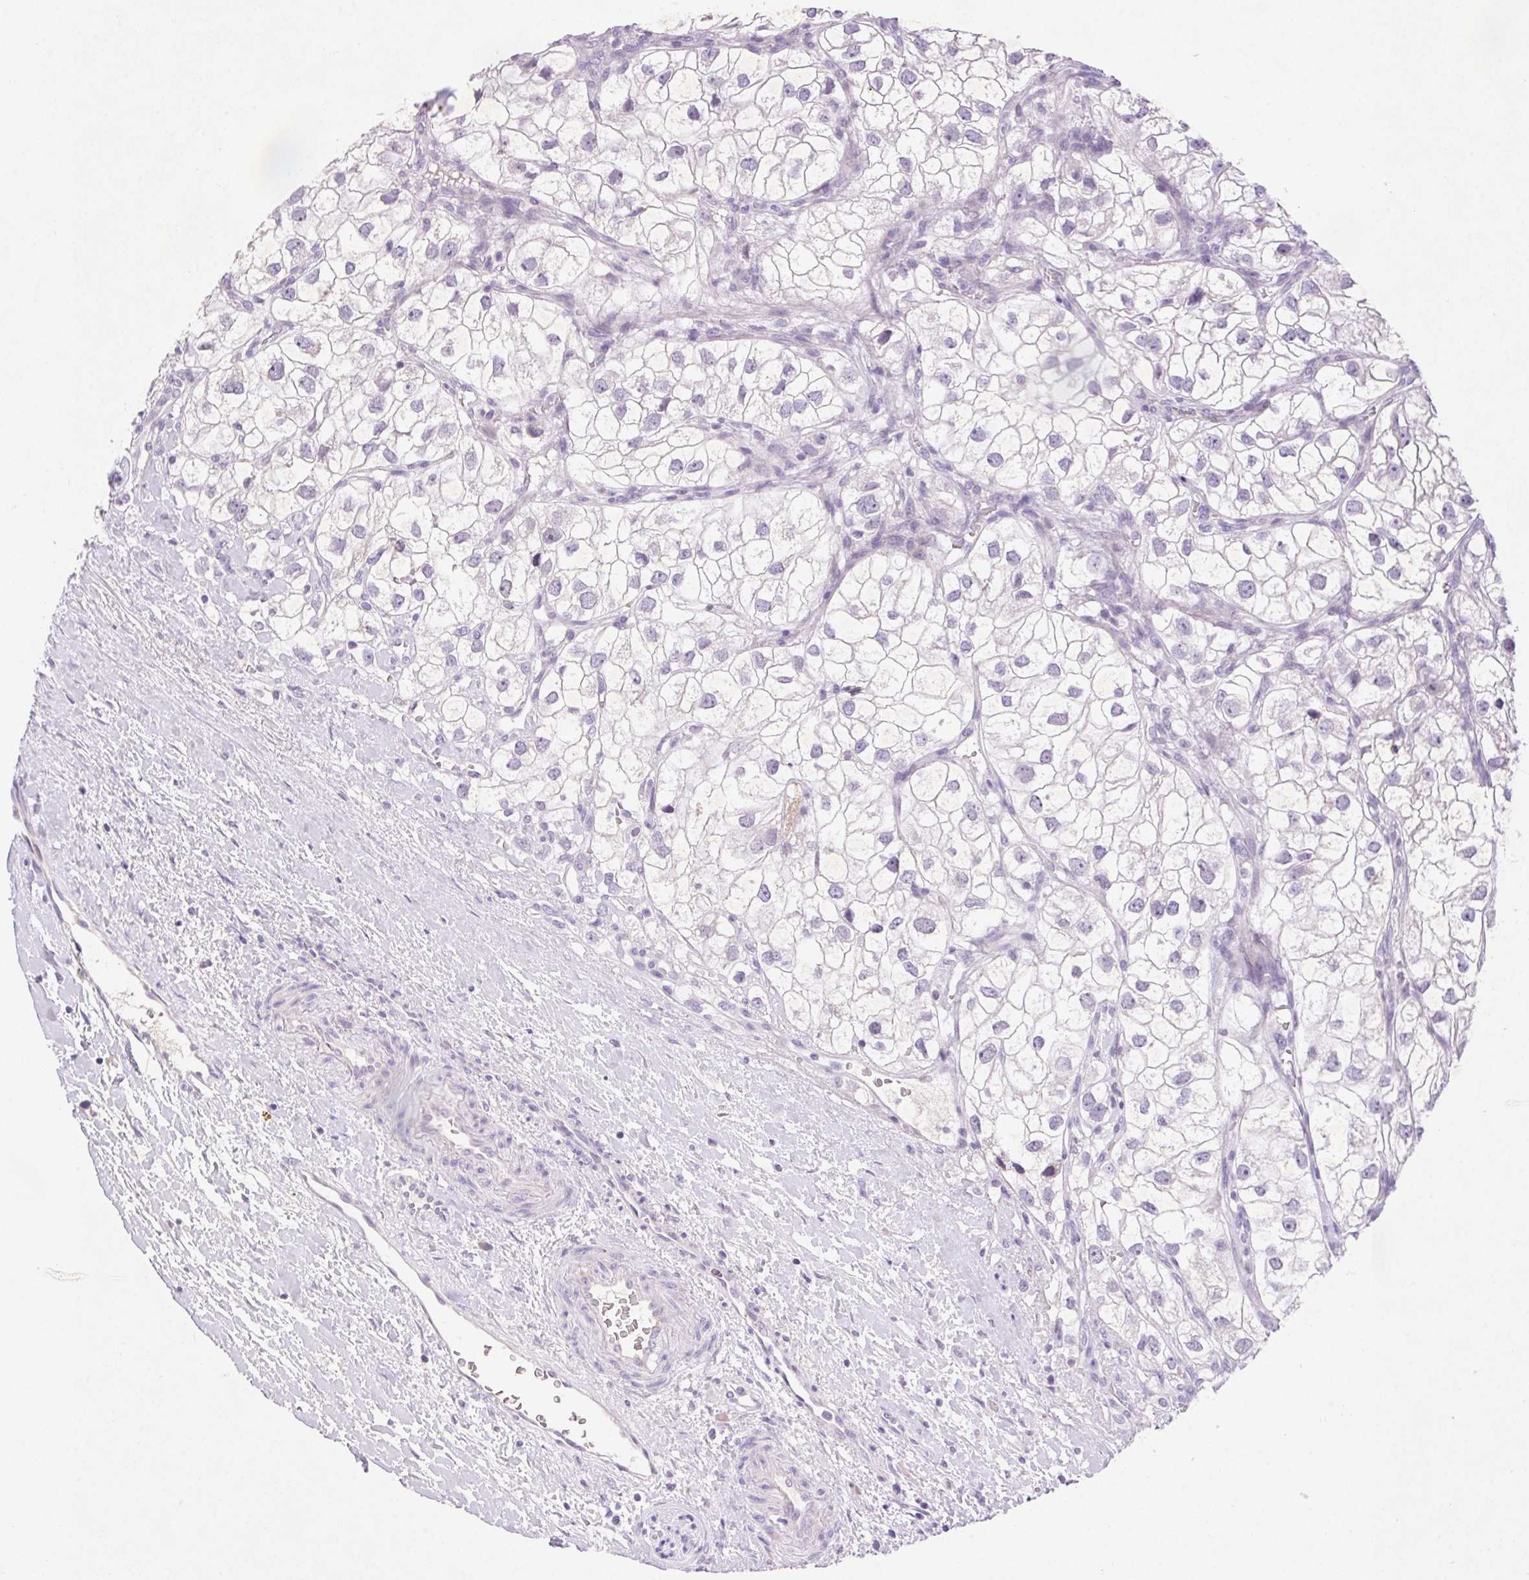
{"staining": {"intensity": "negative", "quantity": "none", "location": "none"}, "tissue": "renal cancer", "cell_type": "Tumor cells", "image_type": "cancer", "snomed": [{"axis": "morphology", "description": "Adenocarcinoma, NOS"}, {"axis": "topography", "description": "Kidney"}], "caption": "Immunohistochemistry (IHC) photomicrograph of neoplastic tissue: human renal adenocarcinoma stained with DAB (3,3'-diaminobenzidine) displays no significant protein staining in tumor cells. Nuclei are stained in blue.", "gene": "ARHGAP11B", "patient": {"sex": "male", "age": 59}}